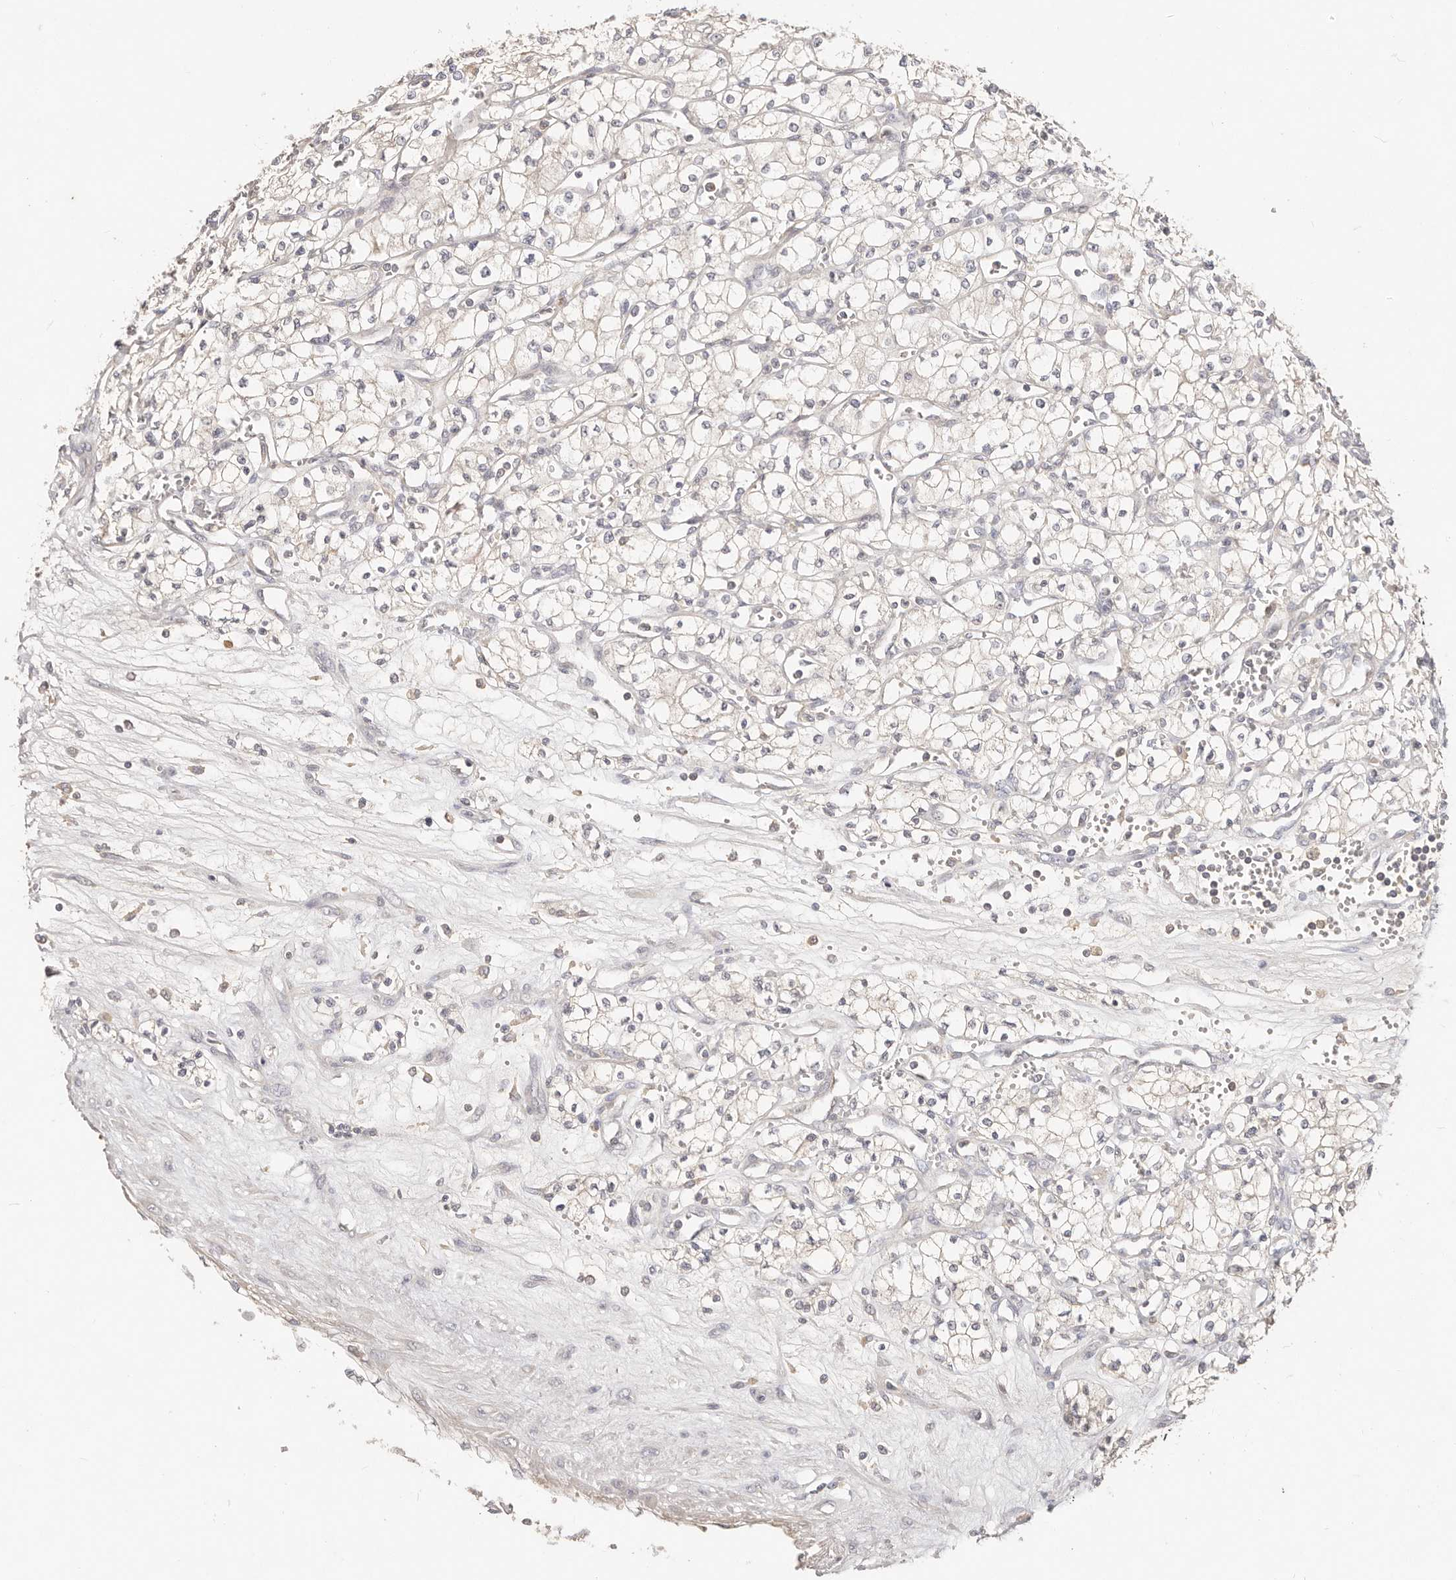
{"staining": {"intensity": "negative", "quantity": "none", "location": "none"}, "tissue": "renal cancer", "cell_type": "Tumor cells", "image_type": "cancer", "snomed": [{"axis": "morphology", "description": "Adenocarcinoma, NOS"}, {"axis": "topography", "description": "Kidney"}], "caption": "Renal adenocarcinoma was stained to show a protein in brown. There is no significant staining in tumor cells.", "gene": "CXADR", "patient": {"sex": "male", "age": 59}}